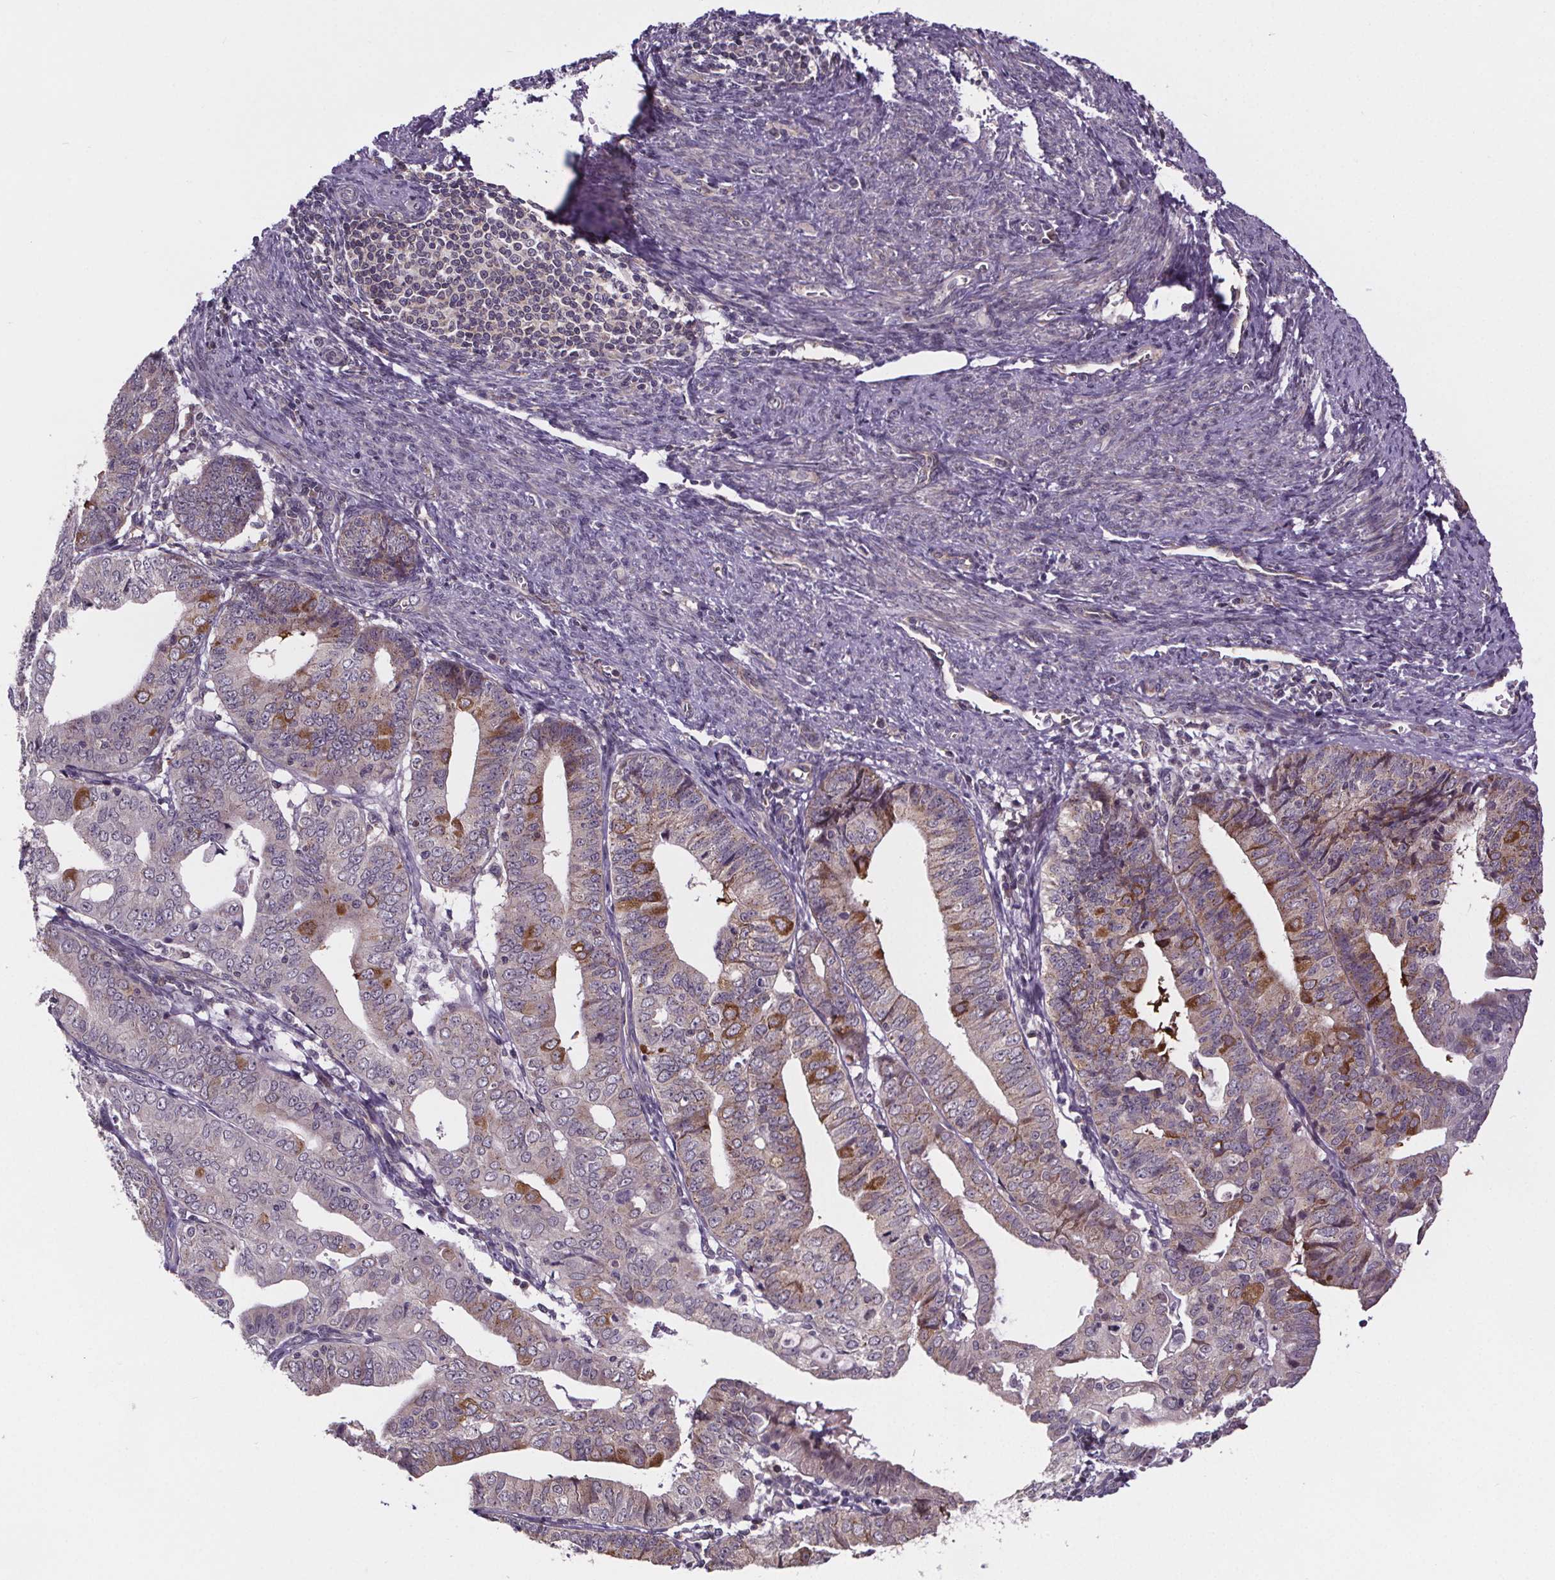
{"staining": {"intensity": "moderate", "quantity": "<25%", "location": "cytoplasmic/membranous"}, "tissue": "endometrial cancer", "cell_type": "Tumor cells", "image_type": "cancer", "snomed": [{"axis": "morphology", "description": "Adenocarcinoma, NOS"}, {"axis": "topography", "description": "Endometrium"}], "caption": "Immunohistochemistry (DAB (3,3'-diaminobenzidine)) staining of endometrial adenocarcinoma displays moderate cytoplasmic/membranous protein expression in about <25% of tumor cells.", "gene": "TTC12", "patient": {"sex": "female", "age": 56}}